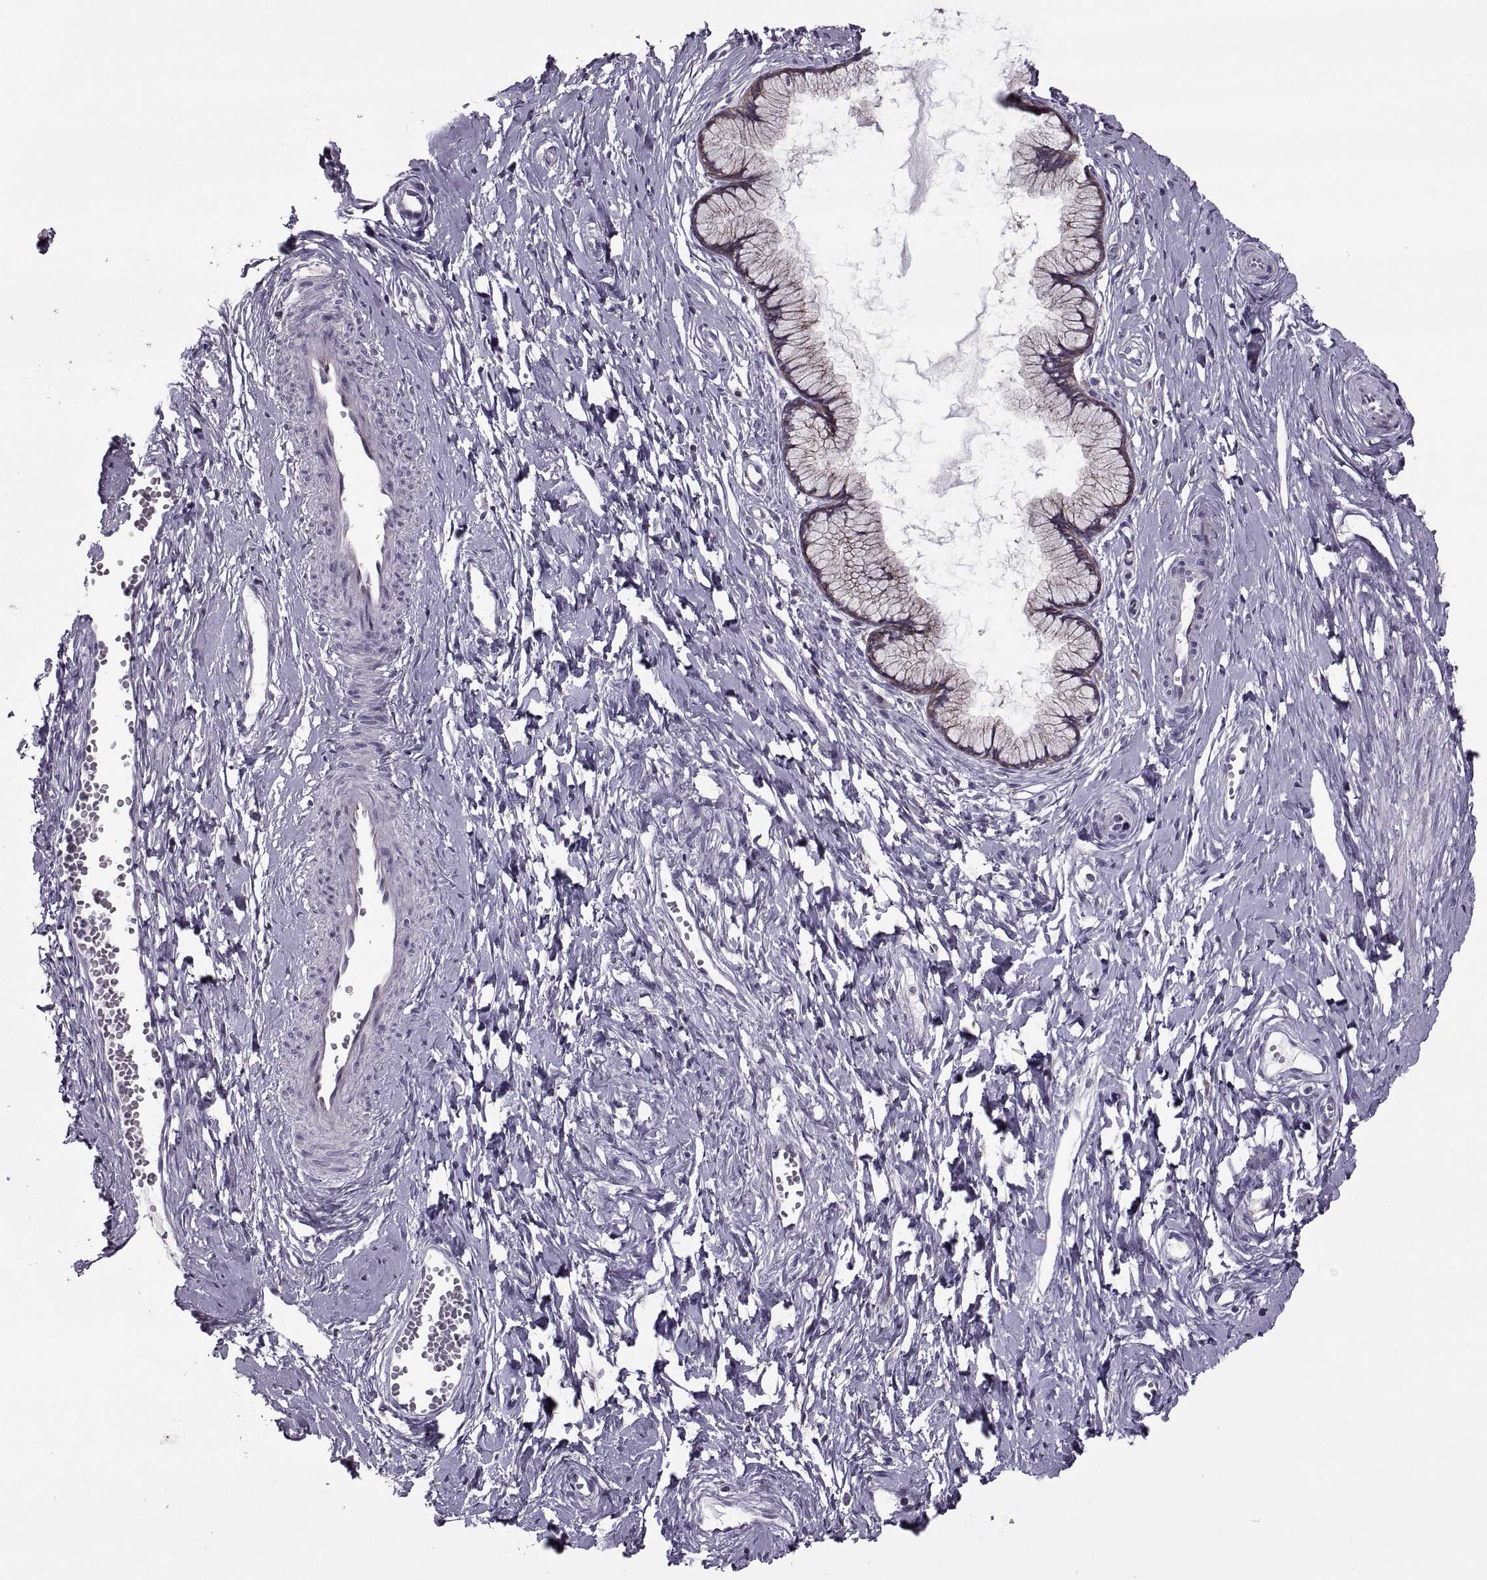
{"staining": {"intensity": "weak", "quantity": "25%-75%", "location": "cytoplasmic/membranous"}, "tissue": "cervix", "cell_type": "Glandular cells", "image_type": "normal", "snomed": [{"axis": "morphology", "description": "Normal tissue, NOS"}, {"axis": "topography", "description": "Cervix"}], "caption": "Immunohistochemistry image of normal cervix stained for a protein (brown), which reveals low levels of weak cytoplasmic/membranous staining in approximately 25%-75% of glandular cells.", "gene": "LETM2", "patient": {"sex": "female", "age": 40}}